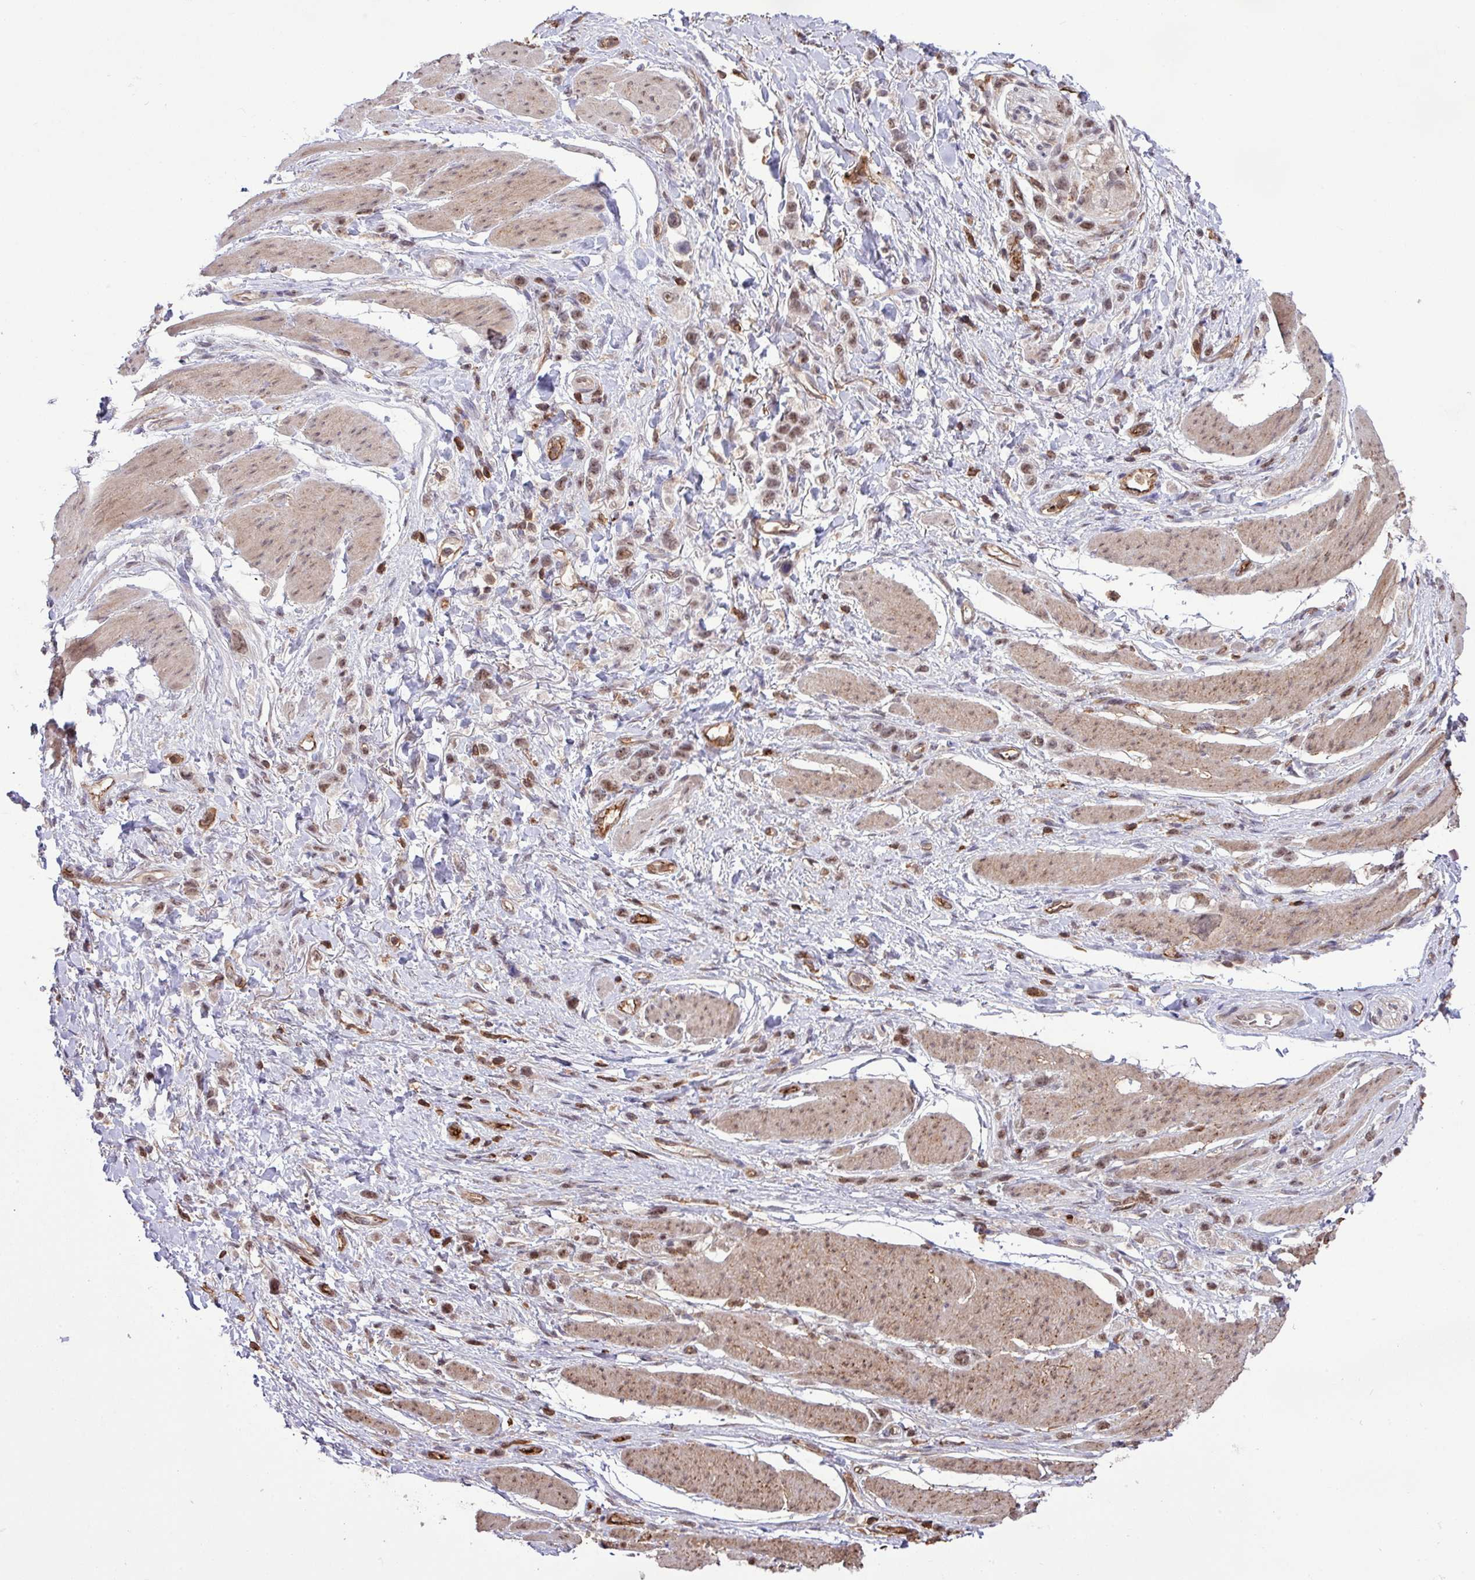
{"staining": {"intensity": "moderate", "quantity": ">75%", "location": "nuclear"}, "tissue": "stomach cancer", "cell_type": "Tumor cells", "image_type": "cancer", "snomed": [{"axis": "morphology", "description": "Adenocarcinoma, NOS"}, {"axis": "topography", "description": "Stomach"}], "caption": "Stomach cancer (adenocarcinoma) stained with a protein marker demonstrates moderate staining in tumor cells.", "gene": "GON7", "patient": {"sex": "female", "age": 65}}